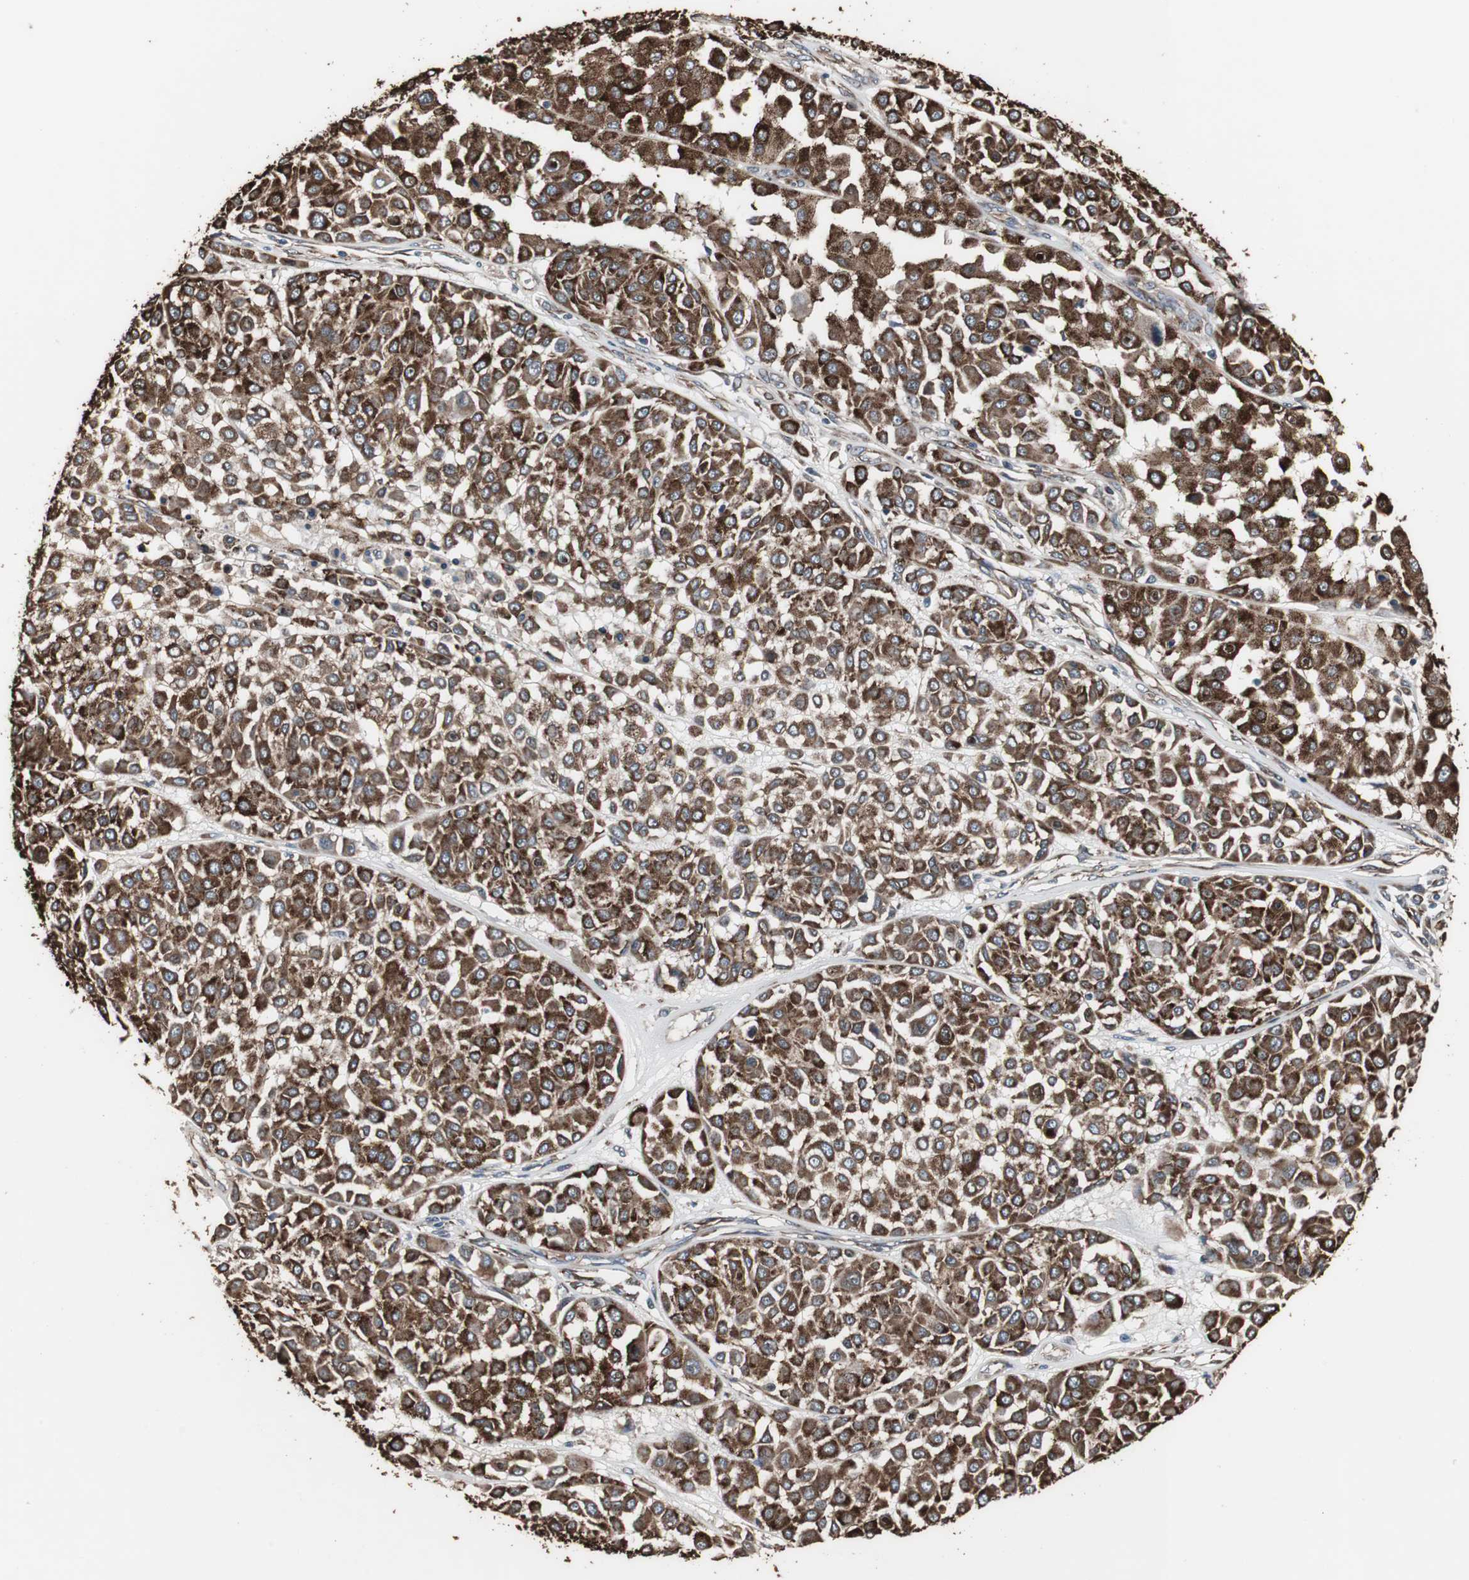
{"staining": {"intensity": "strong", "quantity": ">75%", "location": "cytoplasmic/membranous"}, "tissue": "melanoma", "cell_type": "Tumor cells", "image_type": "cancer", "snomed": [{"axis": "morphology", "description": "Malignant melanoma, Metastatic site"}, {"axis": "topography", "description": "Soft tissue"}], "caption": "A photomicrograph of human malignant melanoma (metastatic site) stained for a protein shows strong cytoplasmic/membranous brown staining in tumor cells. (DAB IHC, brown staining for protein, blue staining for nuclei).", "gene": "CALU", "patient": {"sex": "male", "age": 41}}